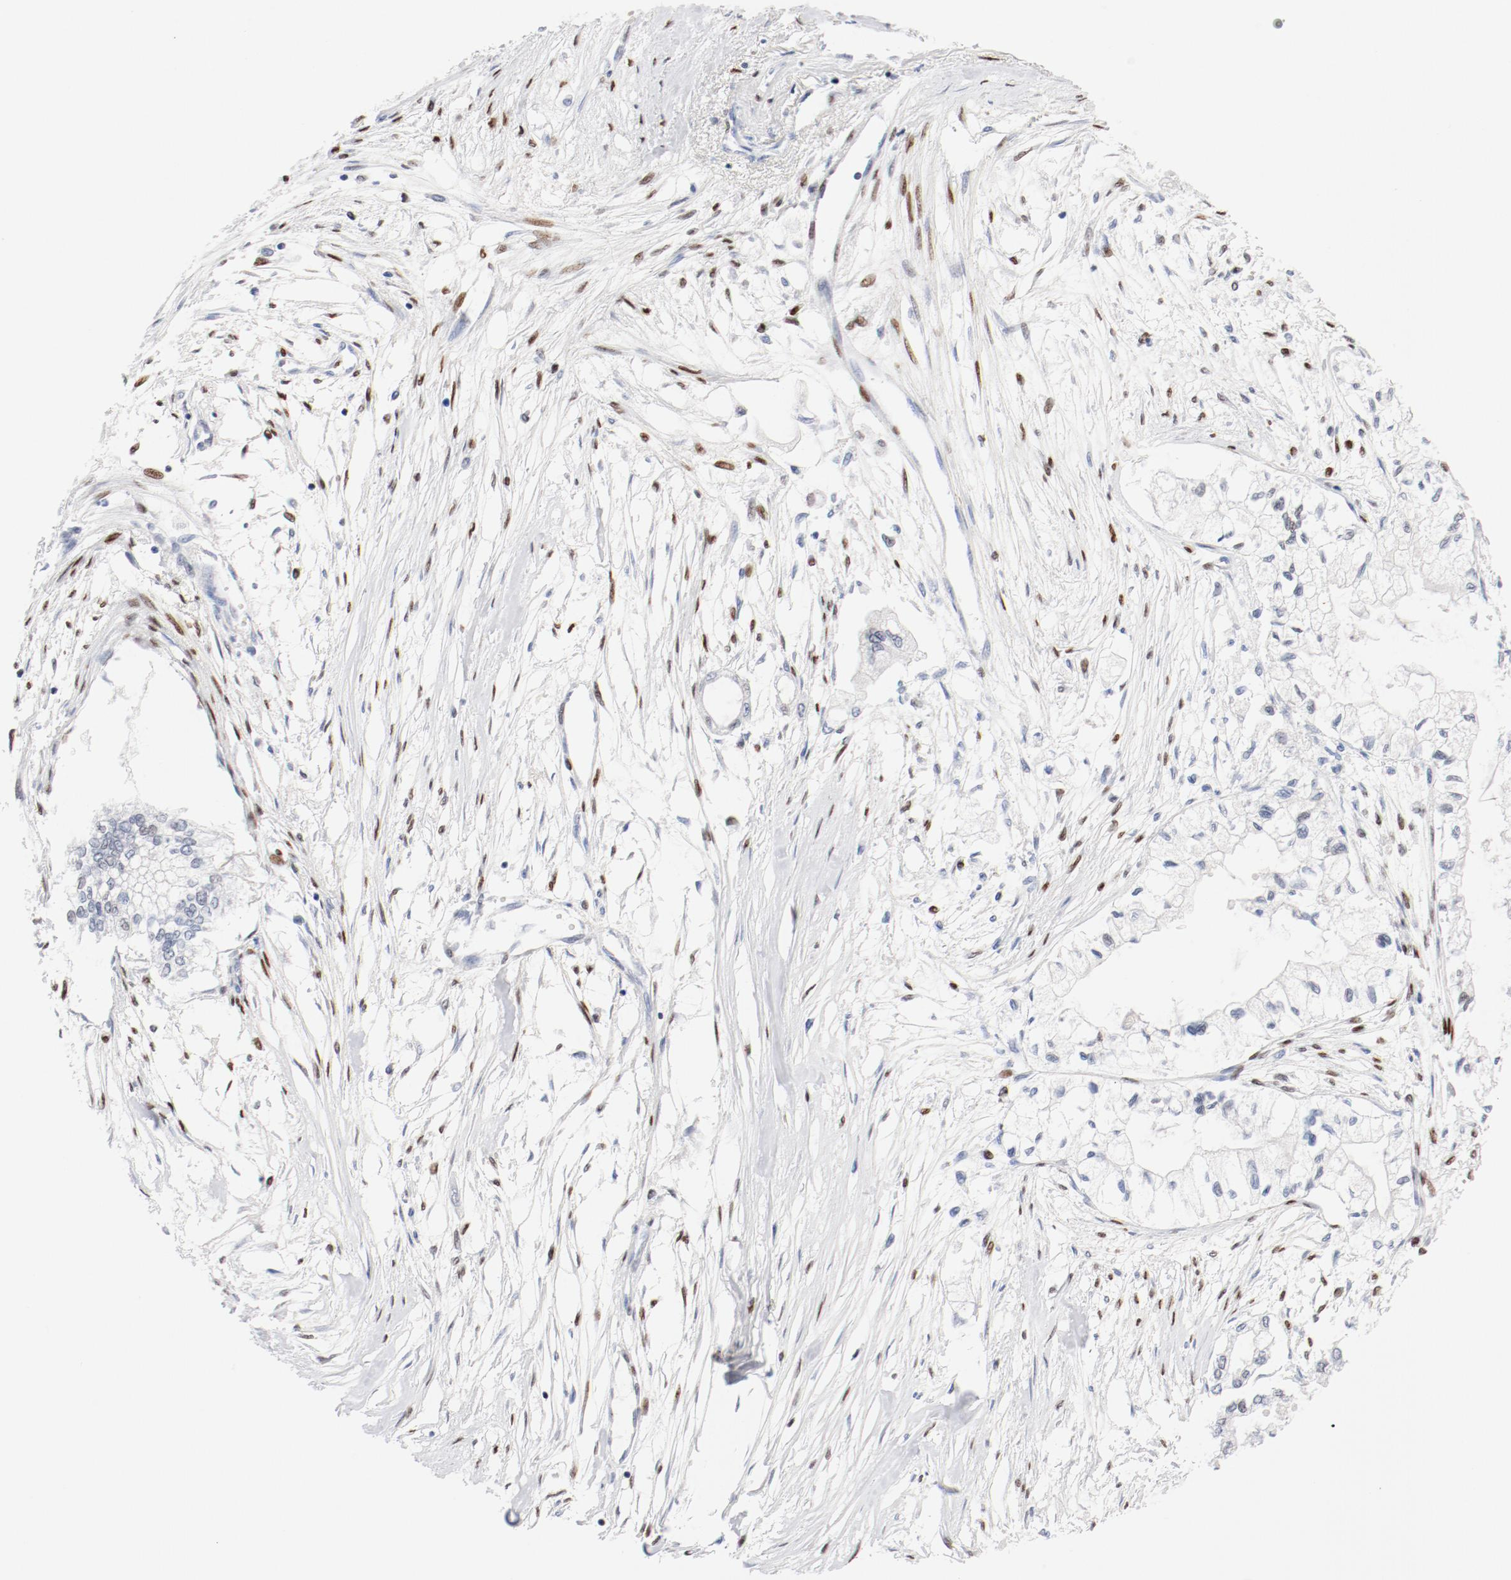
{"staining": {"intensity": "negative", "quantity": "none", "location": "none"}, "tissue": "pancreatic cancer", "cell_type": "Tumor cells", "image_type": "cancer", "snomed": [{"axis": "morphology", "description": "Adenocarcinoma, NOS"}, {"axis": "topography", "description": "Pancreas"}], "caption": "Pancreatic adenocarcinoma was stained to show a protein in brown. There is no significant expression in tumor cells.", "gene": "CTBP1", "patient": {"sex": "male", "age": 79}}